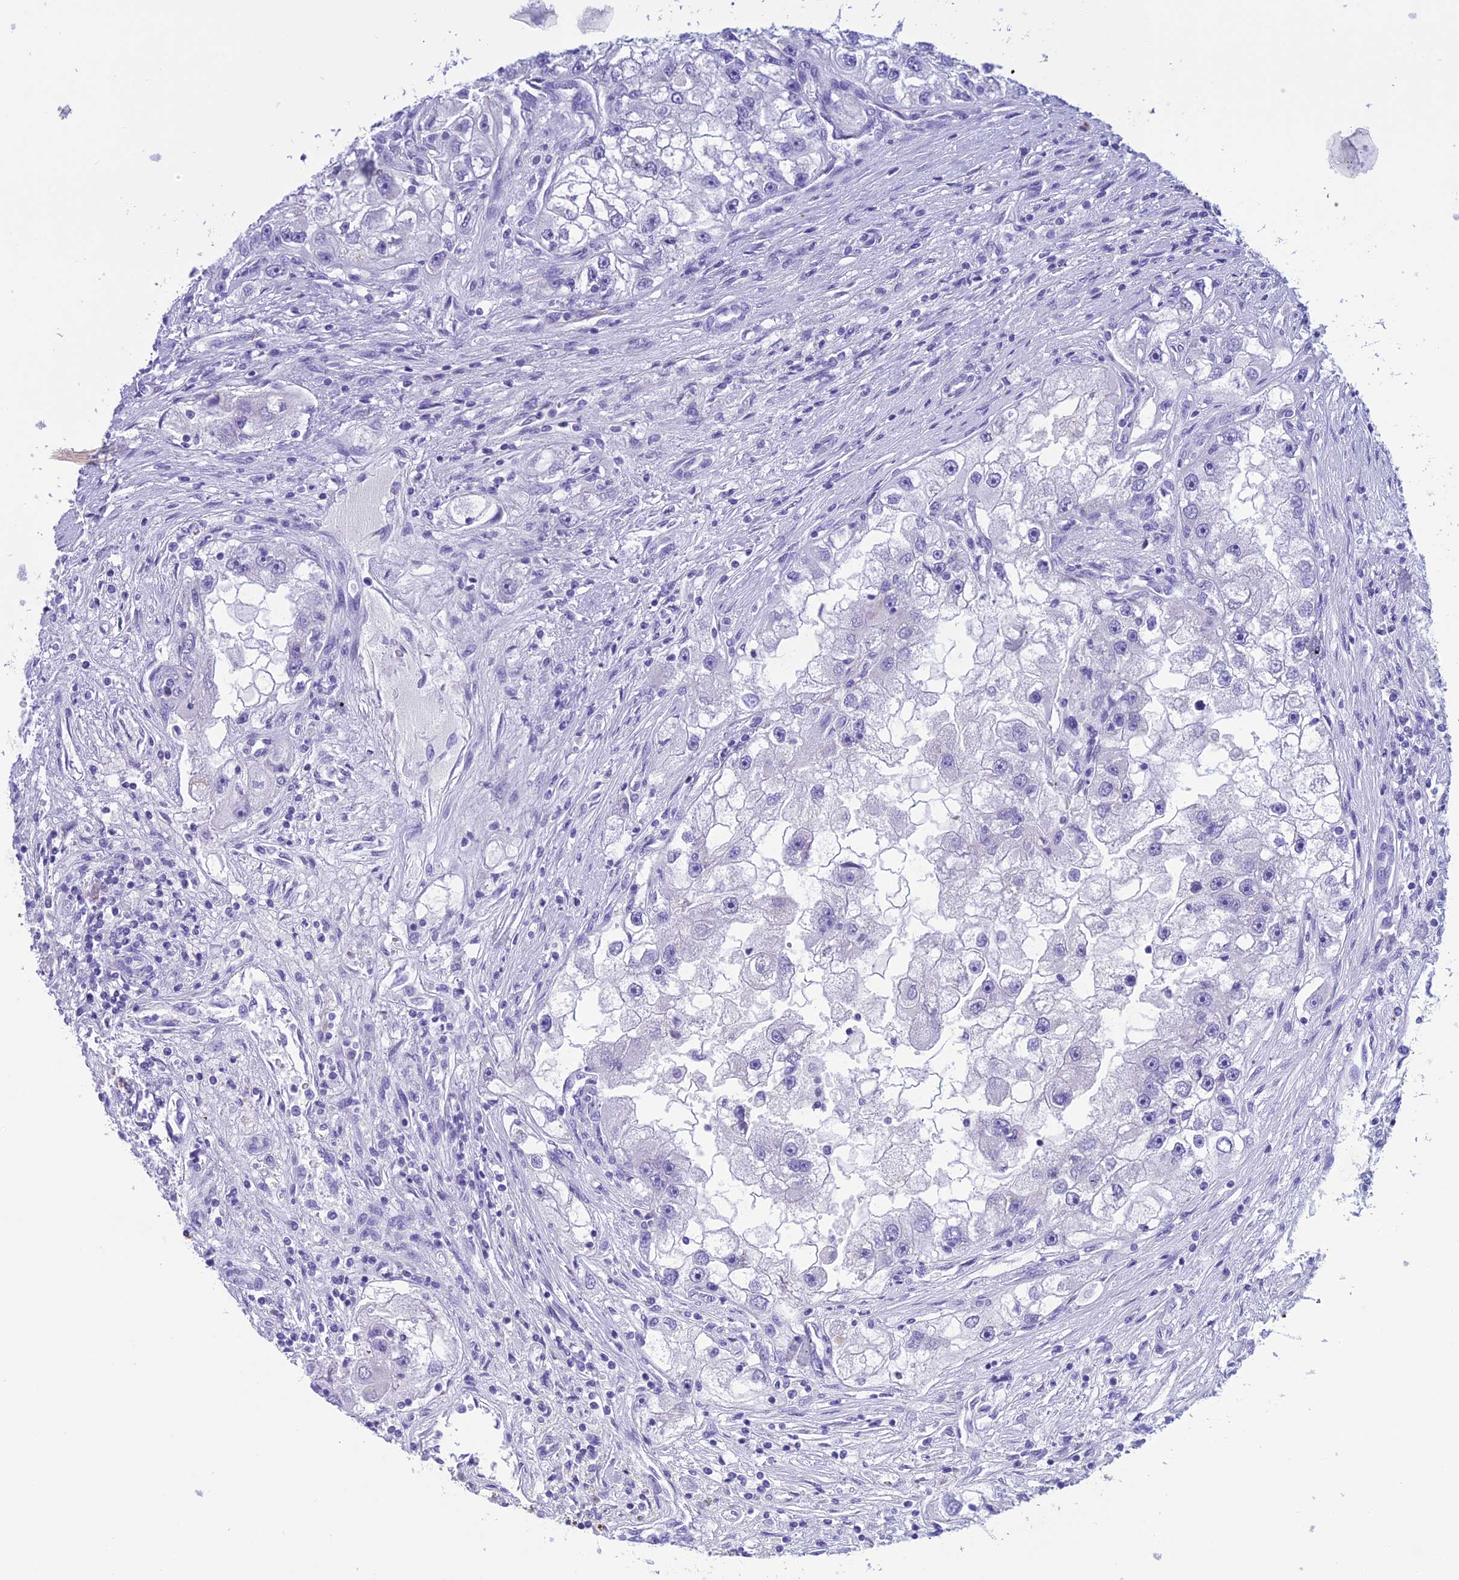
{"staining": {"intensity": "negative", "quantity": "none", "location": "none"}, "tissue": "renal cancer", "cell_type": "Tumor cells", "image_type": "cancer", "snomed": [{"axis": "morphology", "description": "Adenocarcinoma, NOS"}, {"axis": "topography", "description": "Kidney"}], "caption": "A histopathology image of adenocarcinoma (renal) stained for a protein reveals no brown staining in tumor cells. The staining is performed using DAB brown chromogen with nuclei counter-stained in using hematoxylin.", "gene": "TRAM1L1", "patient": {"sex": "male", "age": 63}}